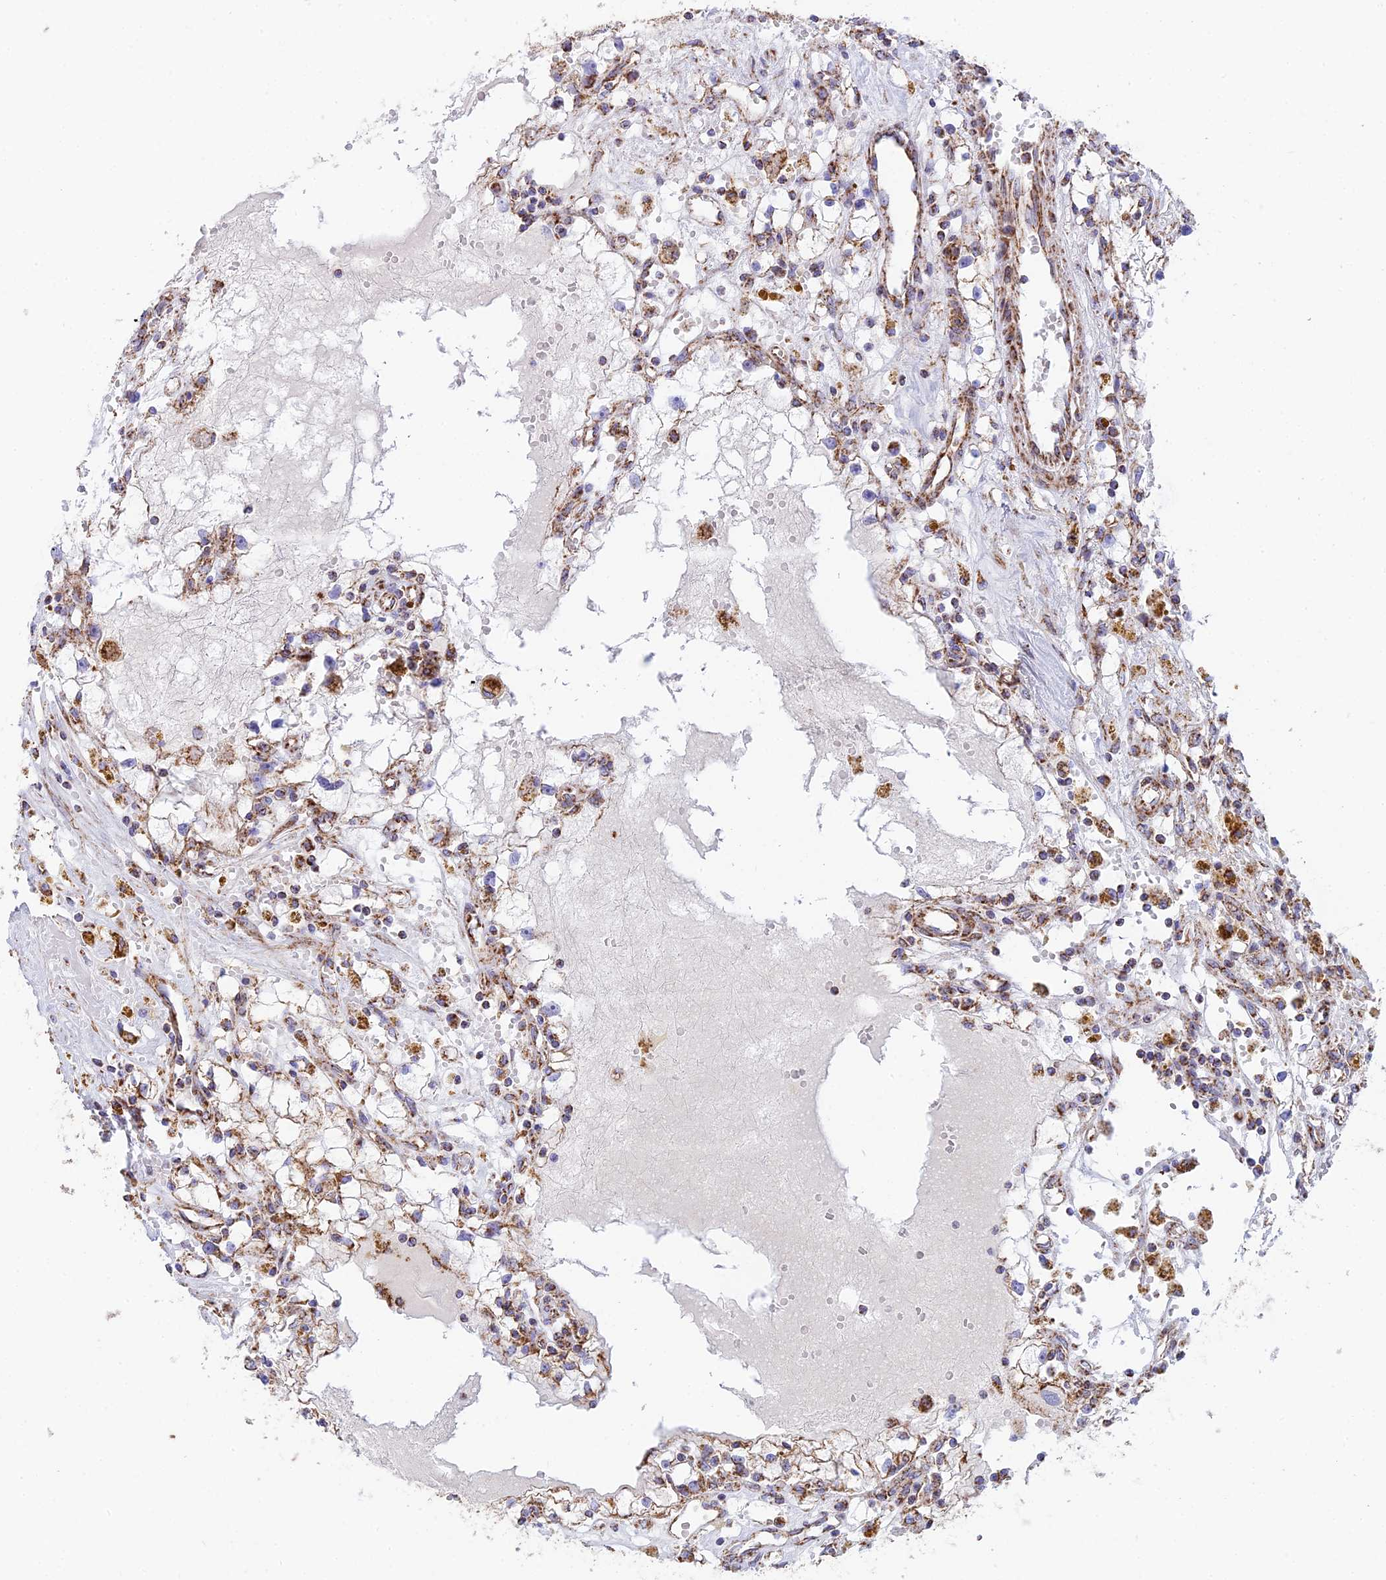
{"staining": {"intensity": "moderate", "quantity": "25%-75%", "location": "cytoplasmic/membranous"}, "tissue": "renal cancer", "cell_type": "Tumor cells", "image_type": "cancer", "snomed": [{"axis": "morphology", "description": "Adenocarcinoma, NOS"}, {"axis": "topography", "description": "Kidney"}], "caption": "There is medium levels of moderate cytoplasmic/membranous staining in tumor cells of renal cancer (adenocarcinoma), as demonstrated by immunohistochemical staining (brown color).", "gene": "CHCHD3", "patient": {"sex": "male", "age": 56}}